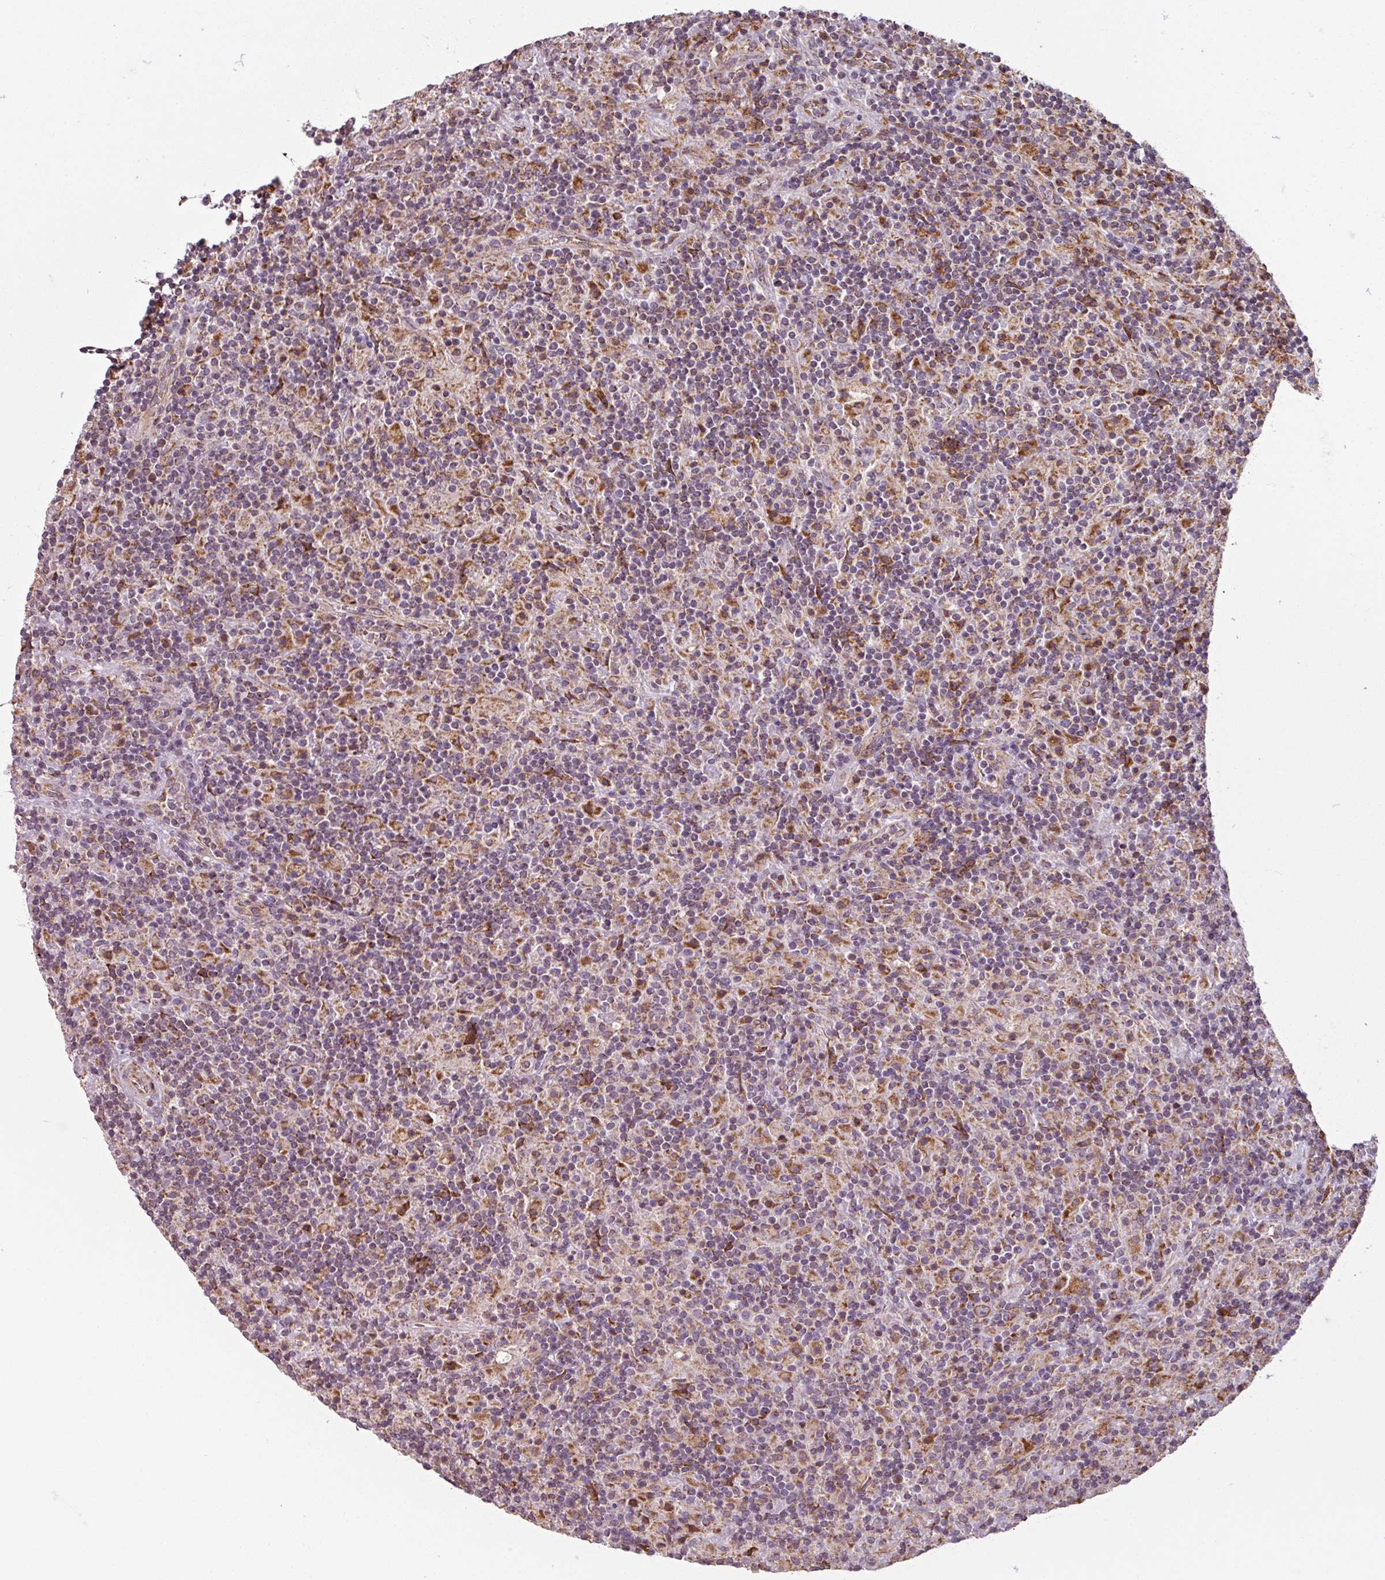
{"staining": {"intensity": "weak", "quantity": ">75%", "location": "cytoplasmic/membranous"}, "tissue": "lymphoma", "cell_type": "Tumor cells", "image_type": "cancer", "snomed": [{"axis": "morphology", "description": "Hodgkin's disease, NOS"}, {"axis": "topography", "description": "Lymph node"}], "caption": "A brown stain shows weak cytoplasmic/membranous expression of a protein in human lymphoma tumor cells.", "gene": "MAGT1", "patient": {"sex": "male", "age": 70}}